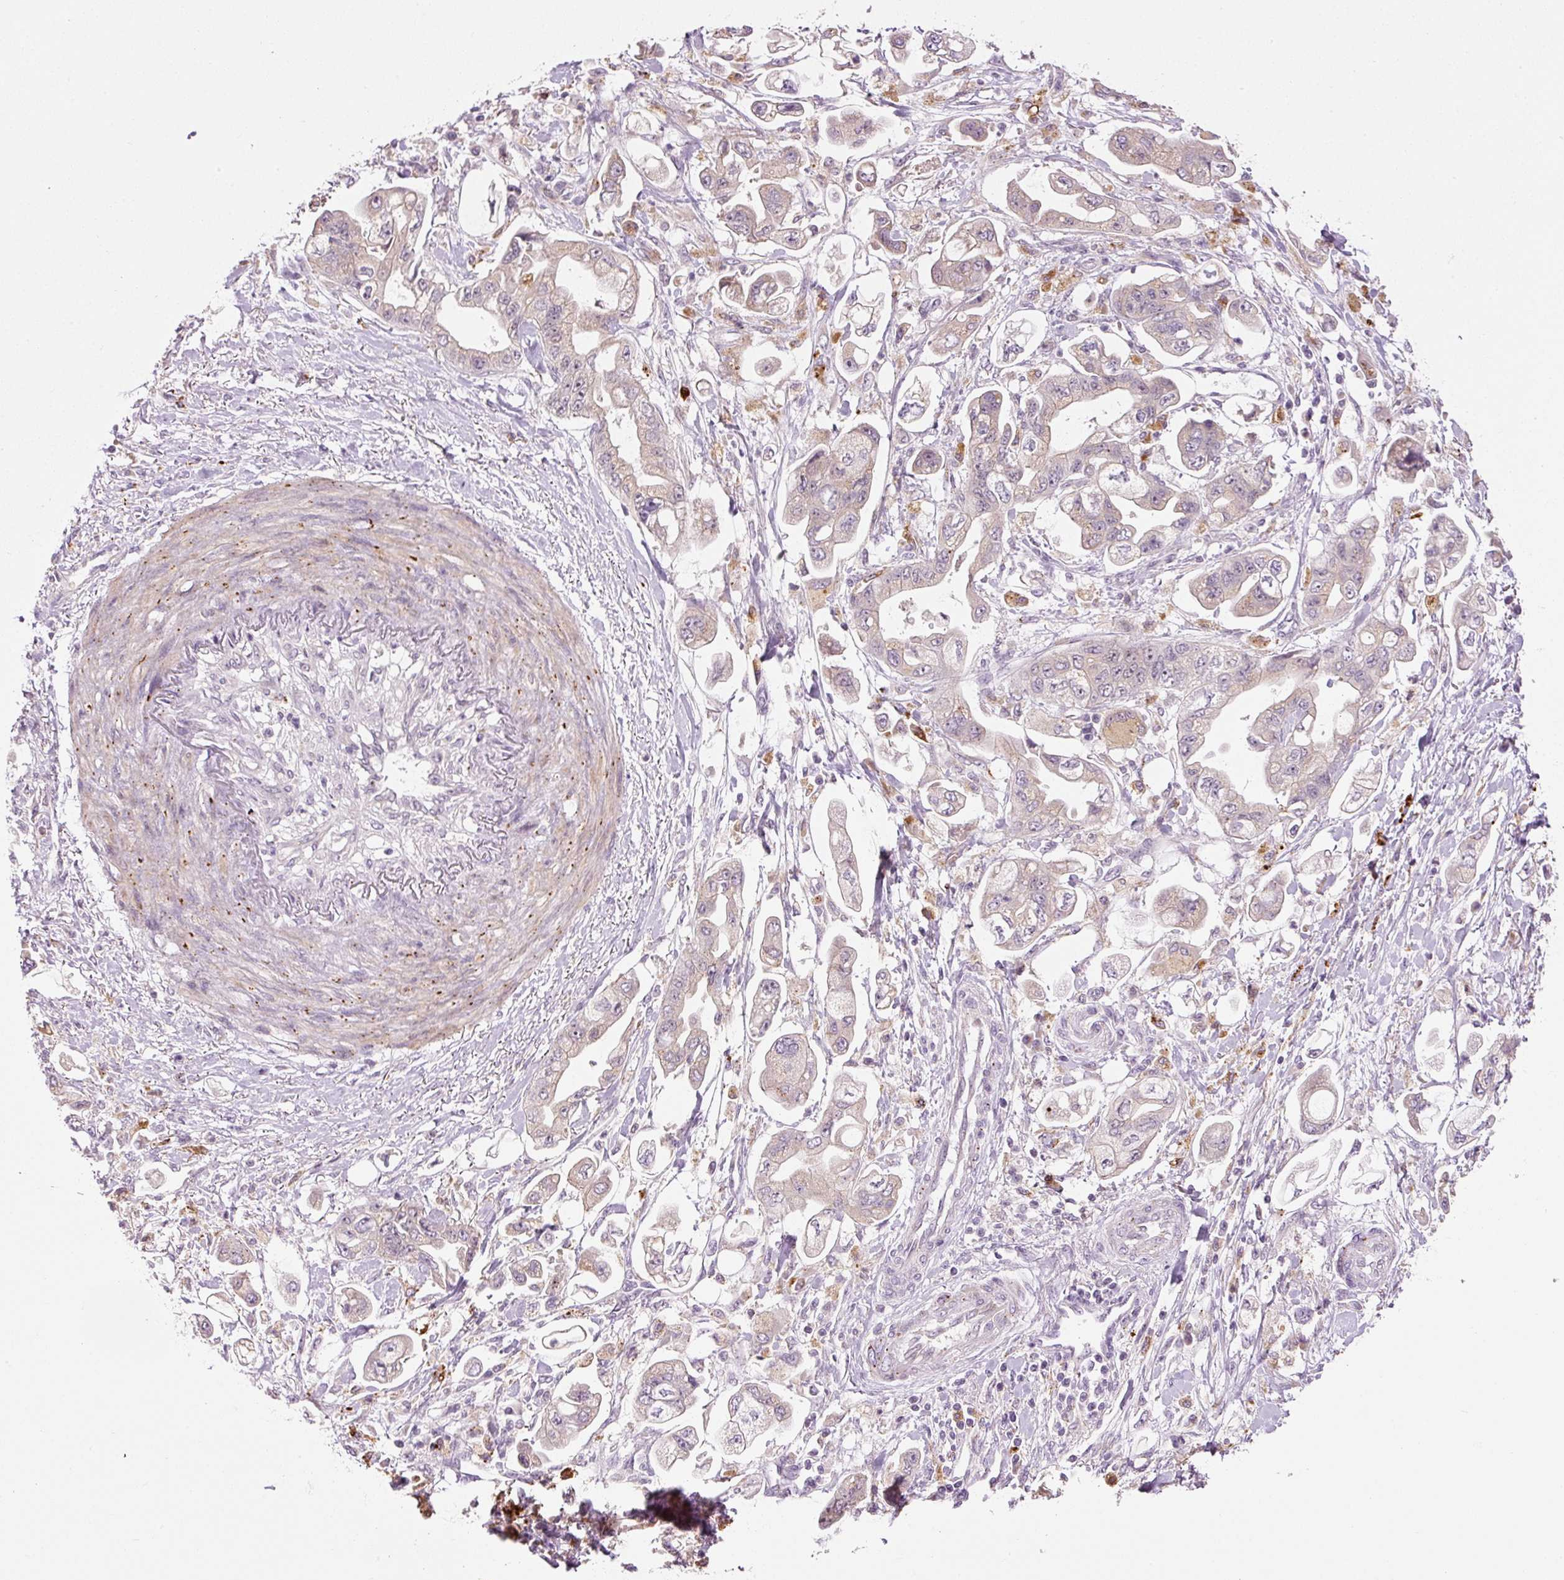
{"staining": {"intensity": "weak", "quantity": "25%-75%", "location": "cytoplasmic/membranous"}, "tissue": "stomach cancer", "cell_type": "Tumor cells", "image_type": "cancer", "snomed": [{"axis": "morphology", "description": "Adenocarcinoma, NOS"}, {"axis": "topography", "description": "Stomach"}], "caption": "The histopathology image shows staining of stomach cancer (adenocarcinoma), revealing weak cytoplasmic/membranous protein expression (brown color) within tumor cells.", "gene": "ZNF639", "patient": {"sex": "male", "age": 62}}